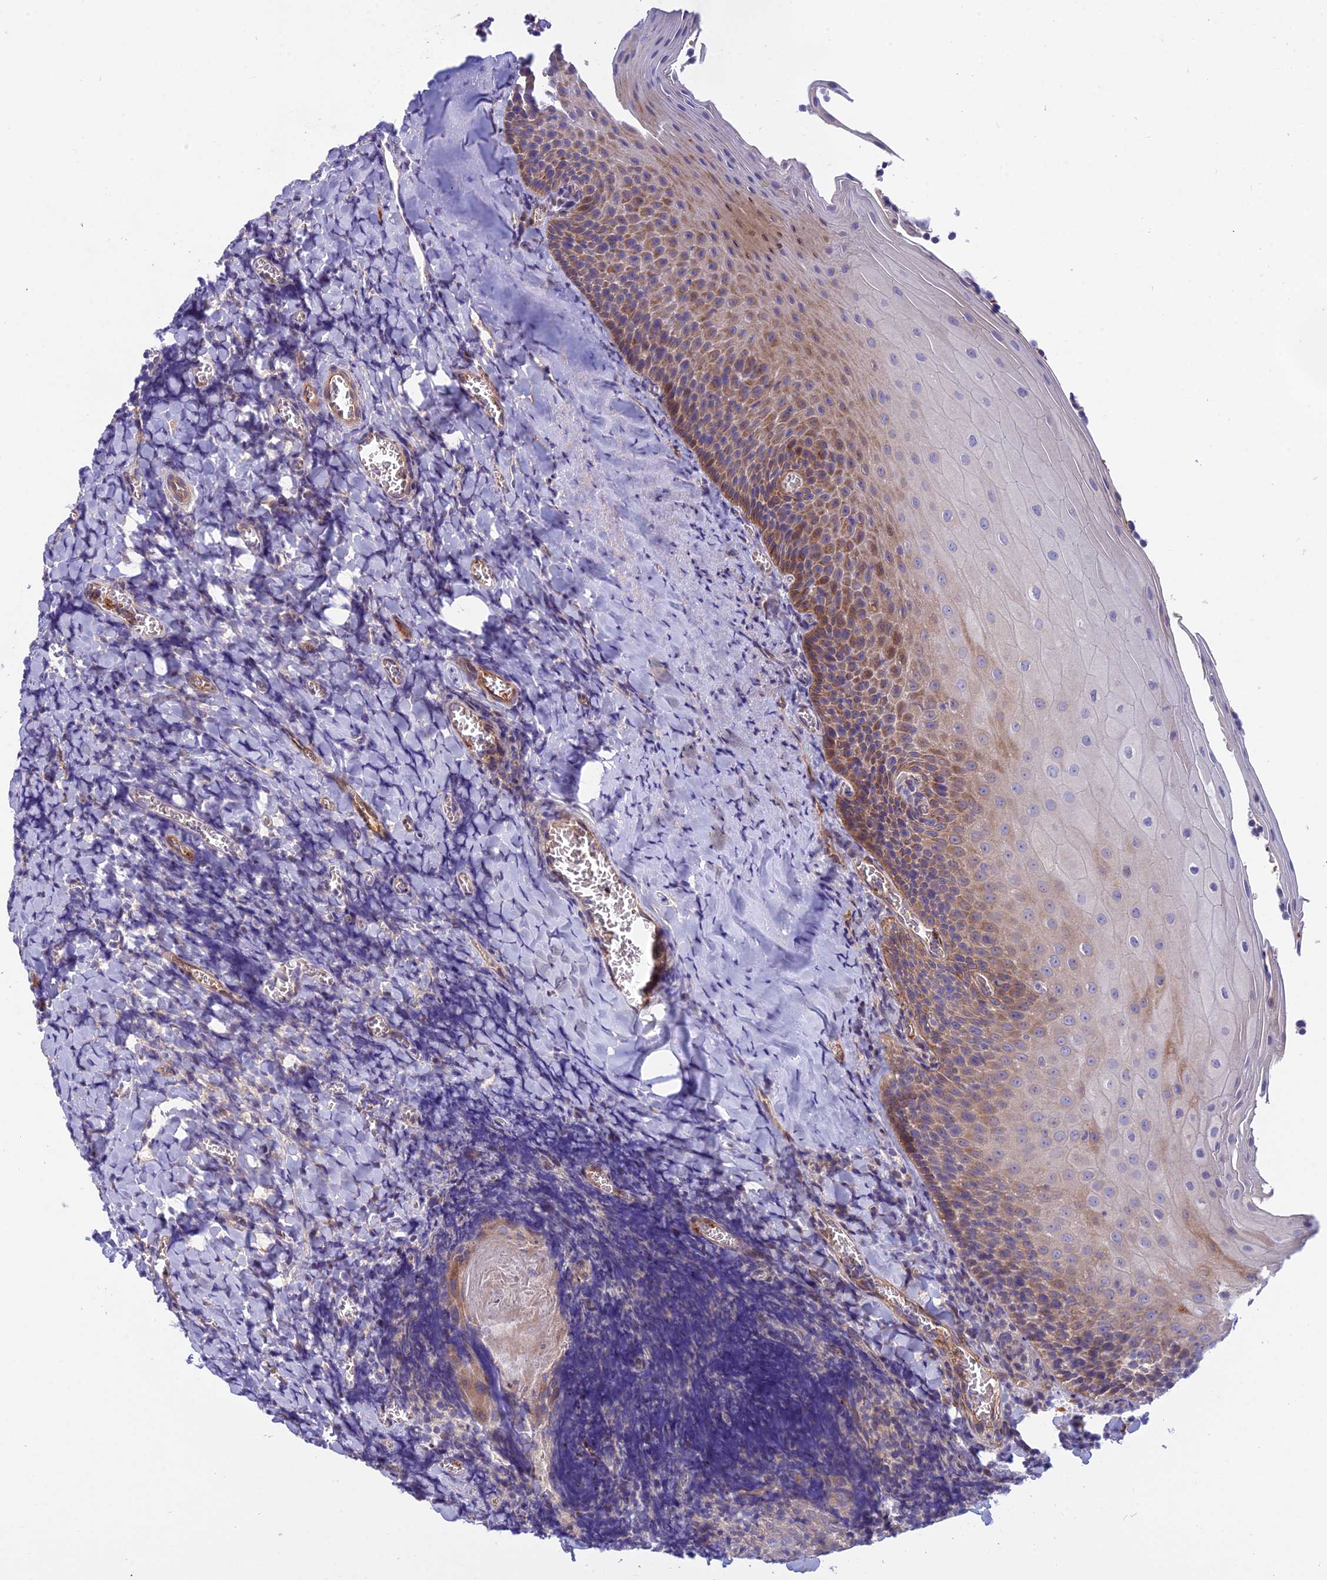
{"staining": {"intensity": "negative", "quantity": "none", "location": "none"}, "tissue": "tonsil", "cell_type": "Germinal center cells", "image_type": "normal", "snomed": [{"axis": "morphology", "description": "Normal tissue, NOS"}, {"axis": "topography", "description": "Tonsil"}], "caption": "Germinal center cells show no significant protein expression in unremarkable tonsil.", "gene": "DUS2", "patient": {"sex": "male", "age": 27}}